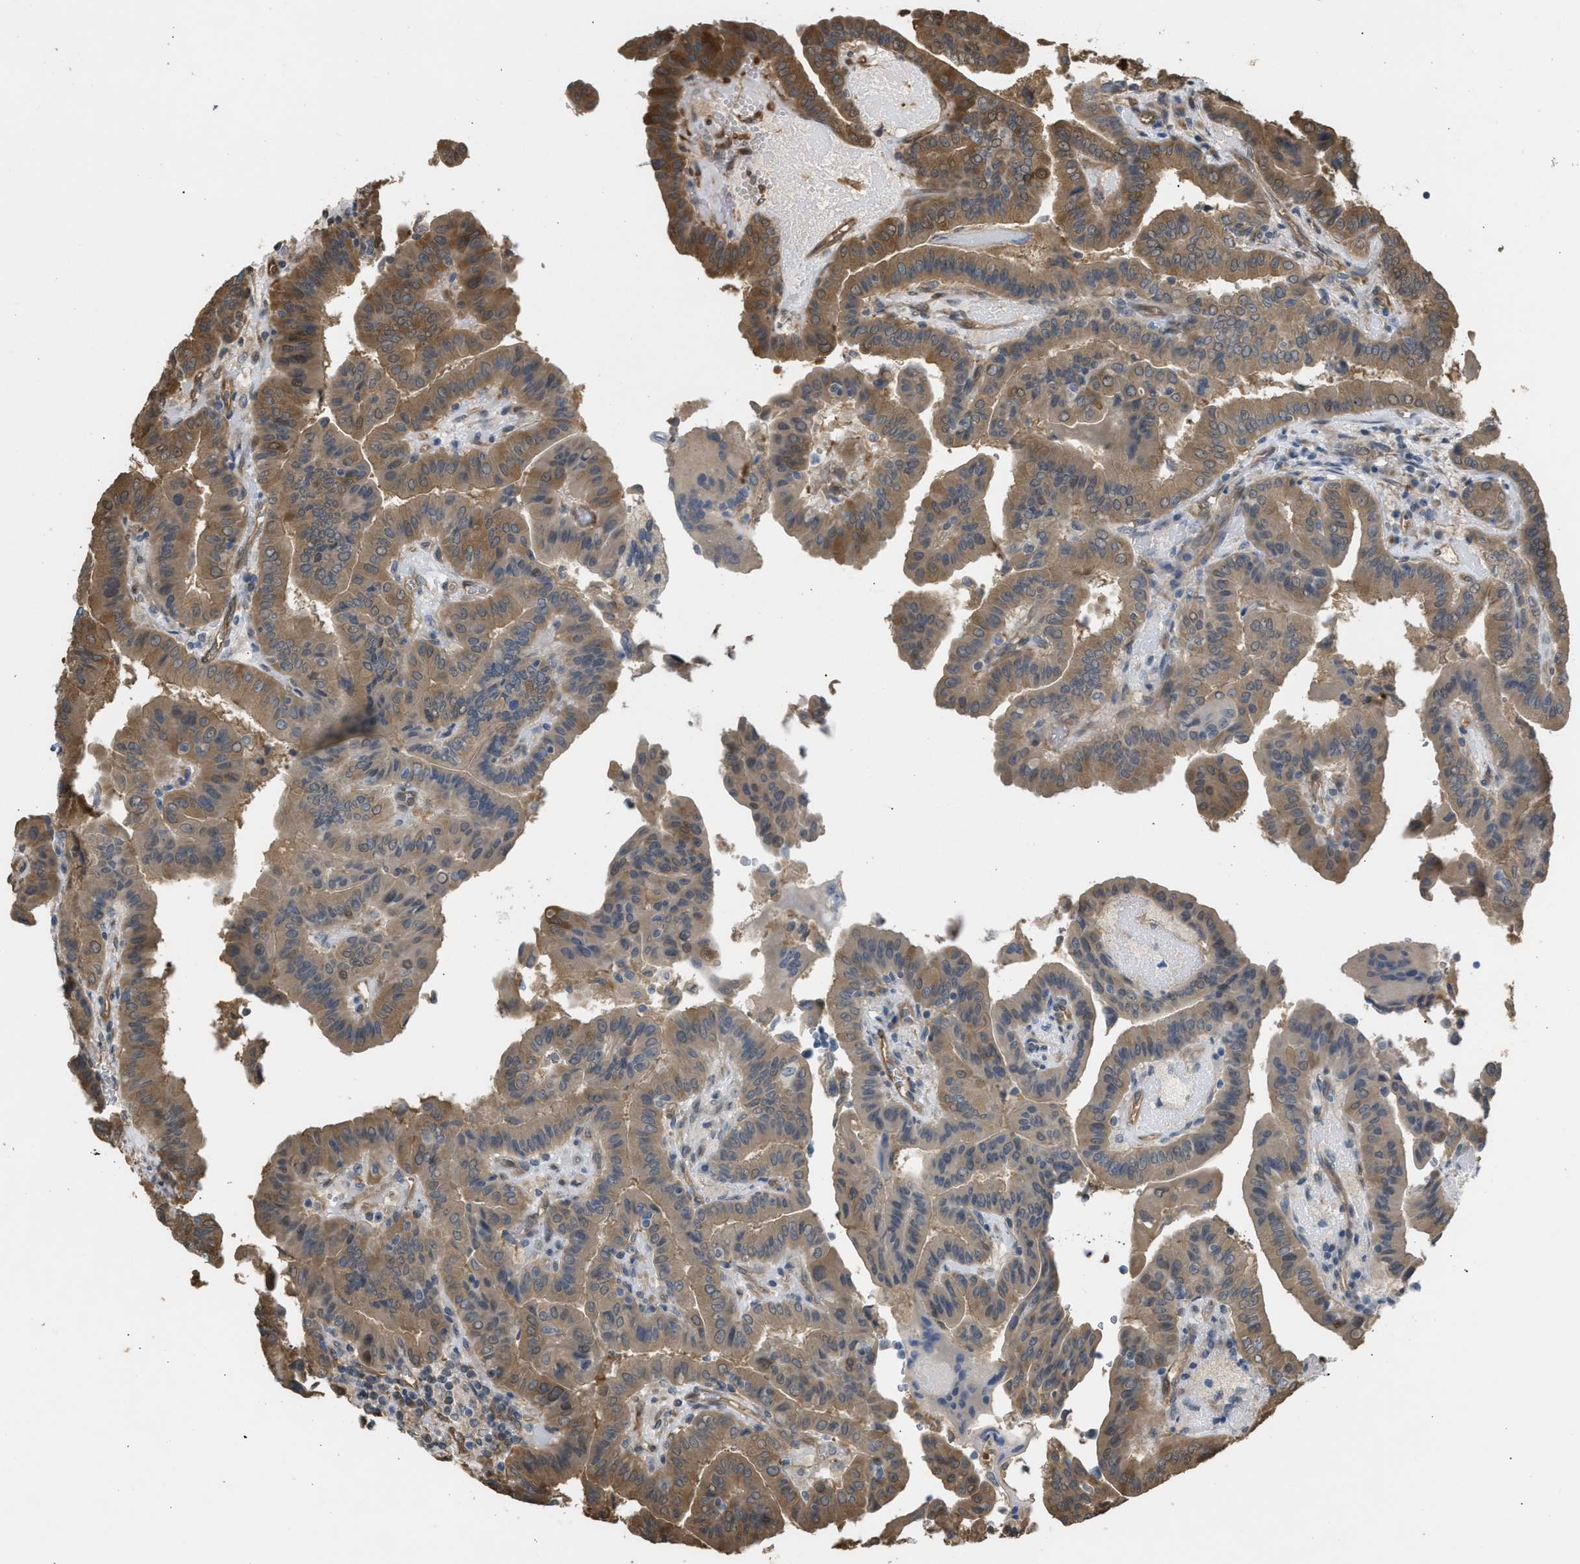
{"staining": {"intensity": "moderate", "quantity": ">75%", "location": "cytoplasmic/membranous"}, "tissue": "thyroid cancer", "cell_type": "Tumor cells", "image_type": "cancer", "snomed": [{"axis": "morphology", "description": "Papillary adenocarcinoma, NOS"}, {"axis": "topography", "description": "Thyroid gland"}], "caption": "Immunohistochemistry image of human thyroid papillary adenocarcinoma stained for a protein (brown), which shows medium levels of moderate cytoplasmic/membranous staining in about >75% of tumor cells.", "gene": "BAG3", "patient": {"sex": "male", "age": 33}}